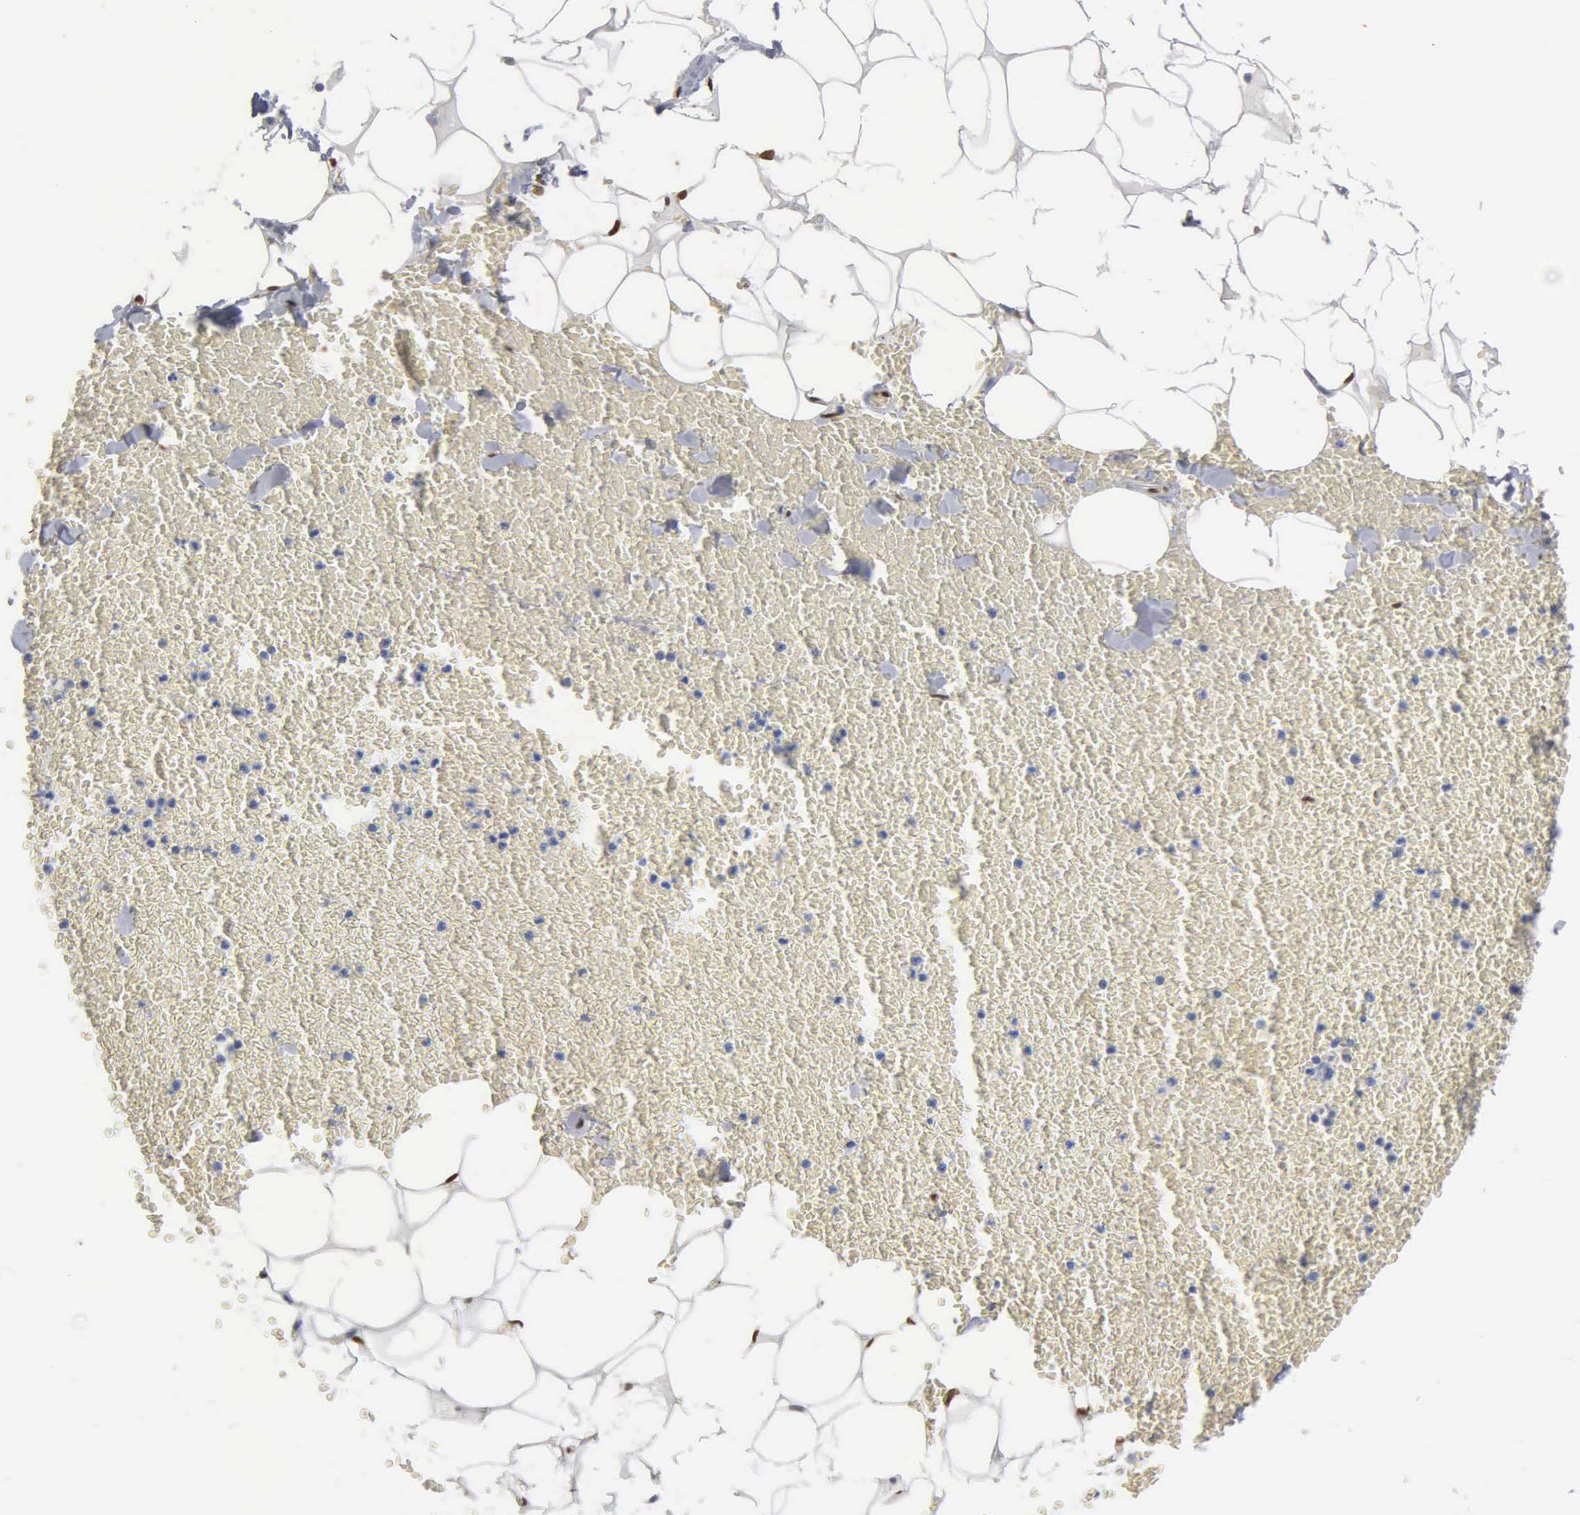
{"staining": {"intensity": "moderate", "quantity": ">75%", "location": "nuclear"}, "tissue": "adipose tissue", "cell_type": "Adipocytes", "image_type": "normal", "snomed": [{"axis": "morphology", "description": "Normal tissue, NOS"}, {"axis": "morphology", "description": "Inflammation, NOS"}, {"axis": "topography", "description": "Lymph node"}, {"axis": "topography", "description": "Peripheral nerve tissue"}], "caption": "A photomicrograph of adipose tissue stained for a protein demonstrates moderate nuclear brown staining in adipocytes.", "gene": "FGF2", "patient": {"sex": "male", "age": 52}}